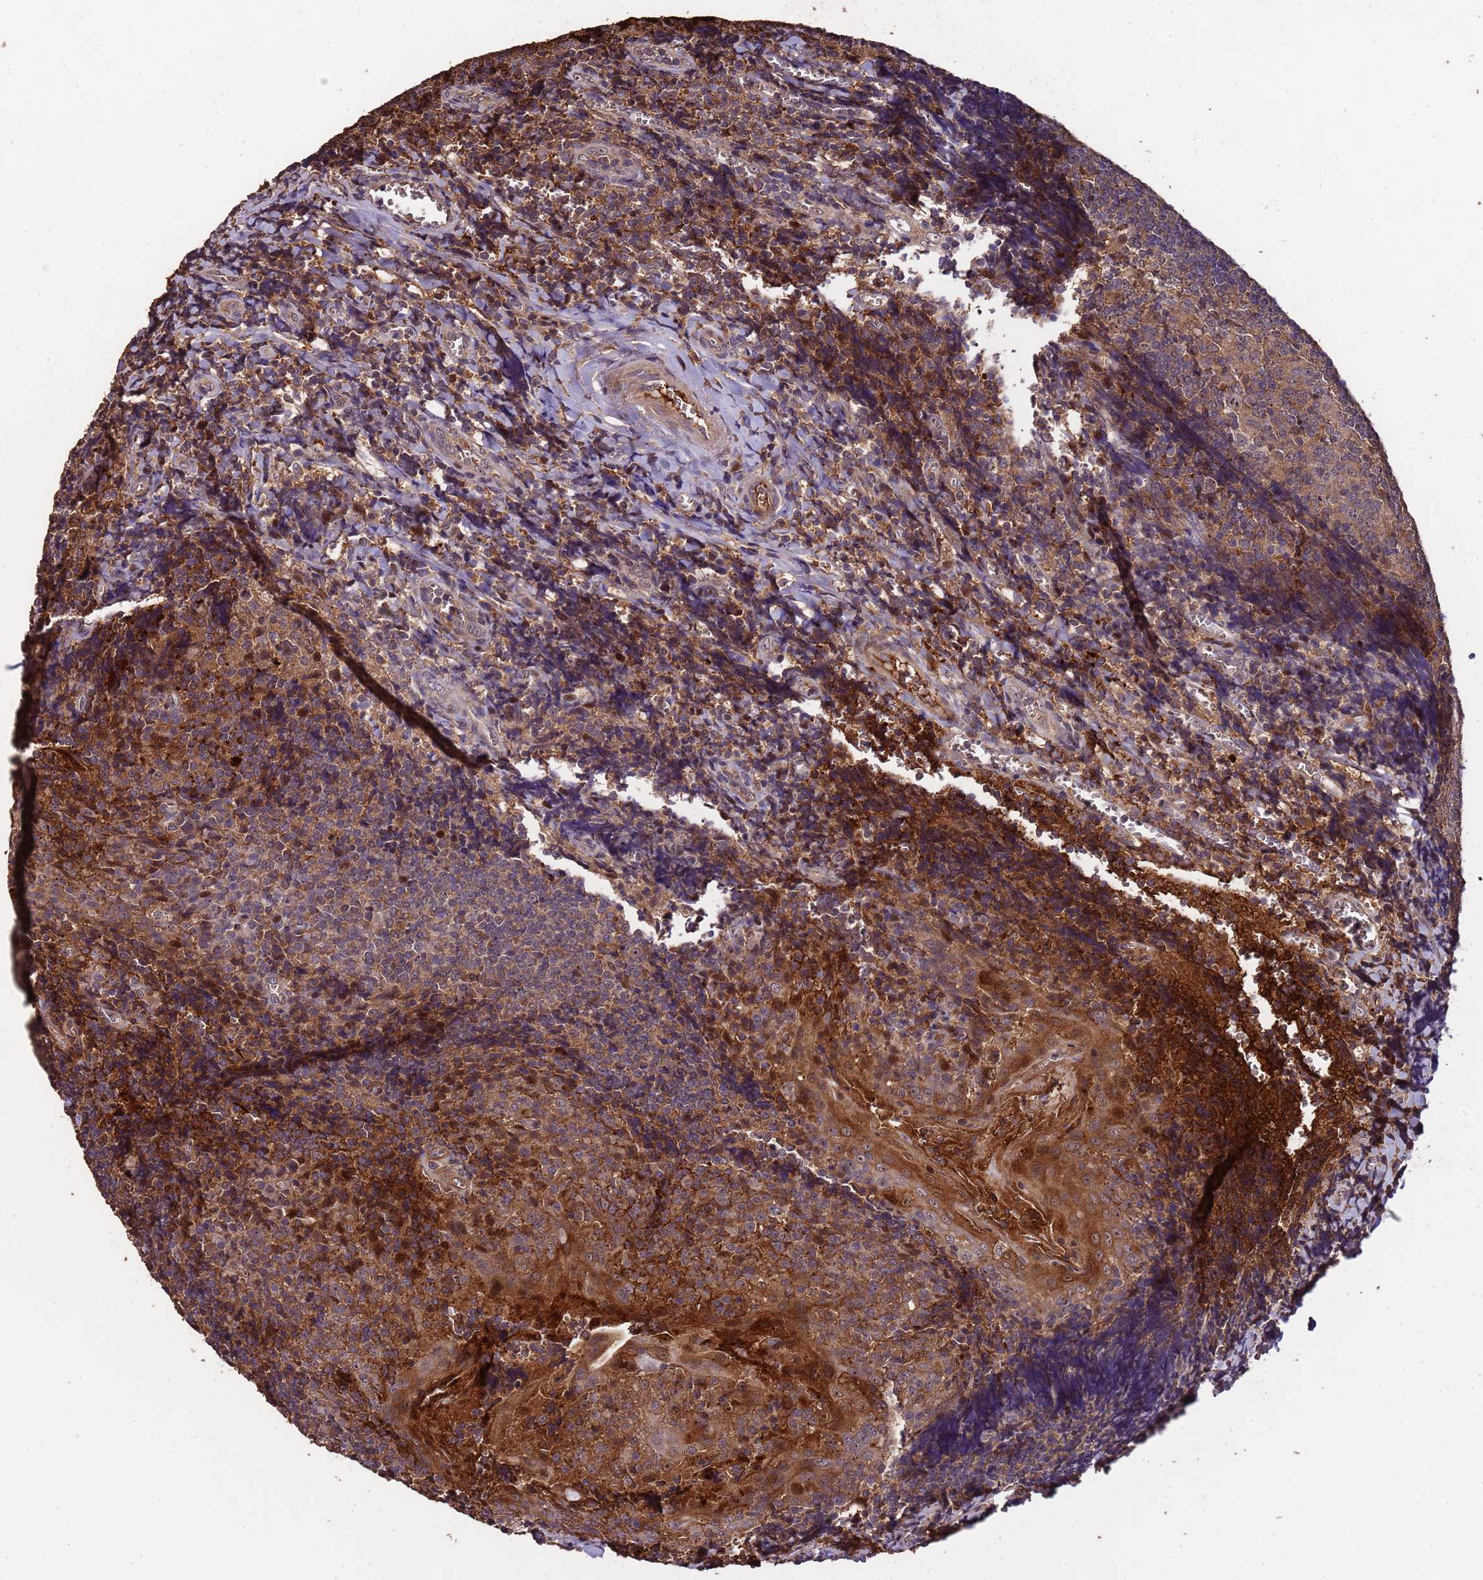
{"staining": {"intensity": "moderate", "quantity": "25%-75%", "location": "cytoplasmic/membranous"}, "tissue": "tonsil", "cell_type": "Germinal center cells", "image_type": "normal", "snomed": [{"axis": "morphology", "description": "Normal tissue, NOS"}, {"axis": "topography", "description": "Tonsil"}], "caption": "Protein analysis of unremarkable tonsil shows moderate cytoplasmic/membranous staining in approximately 25%-75% of germinal center cells. (IHC, brightfield microscopy, high magnification).", "gene": "CCDC184", "patient": {"sex": "male", "age": 27}}